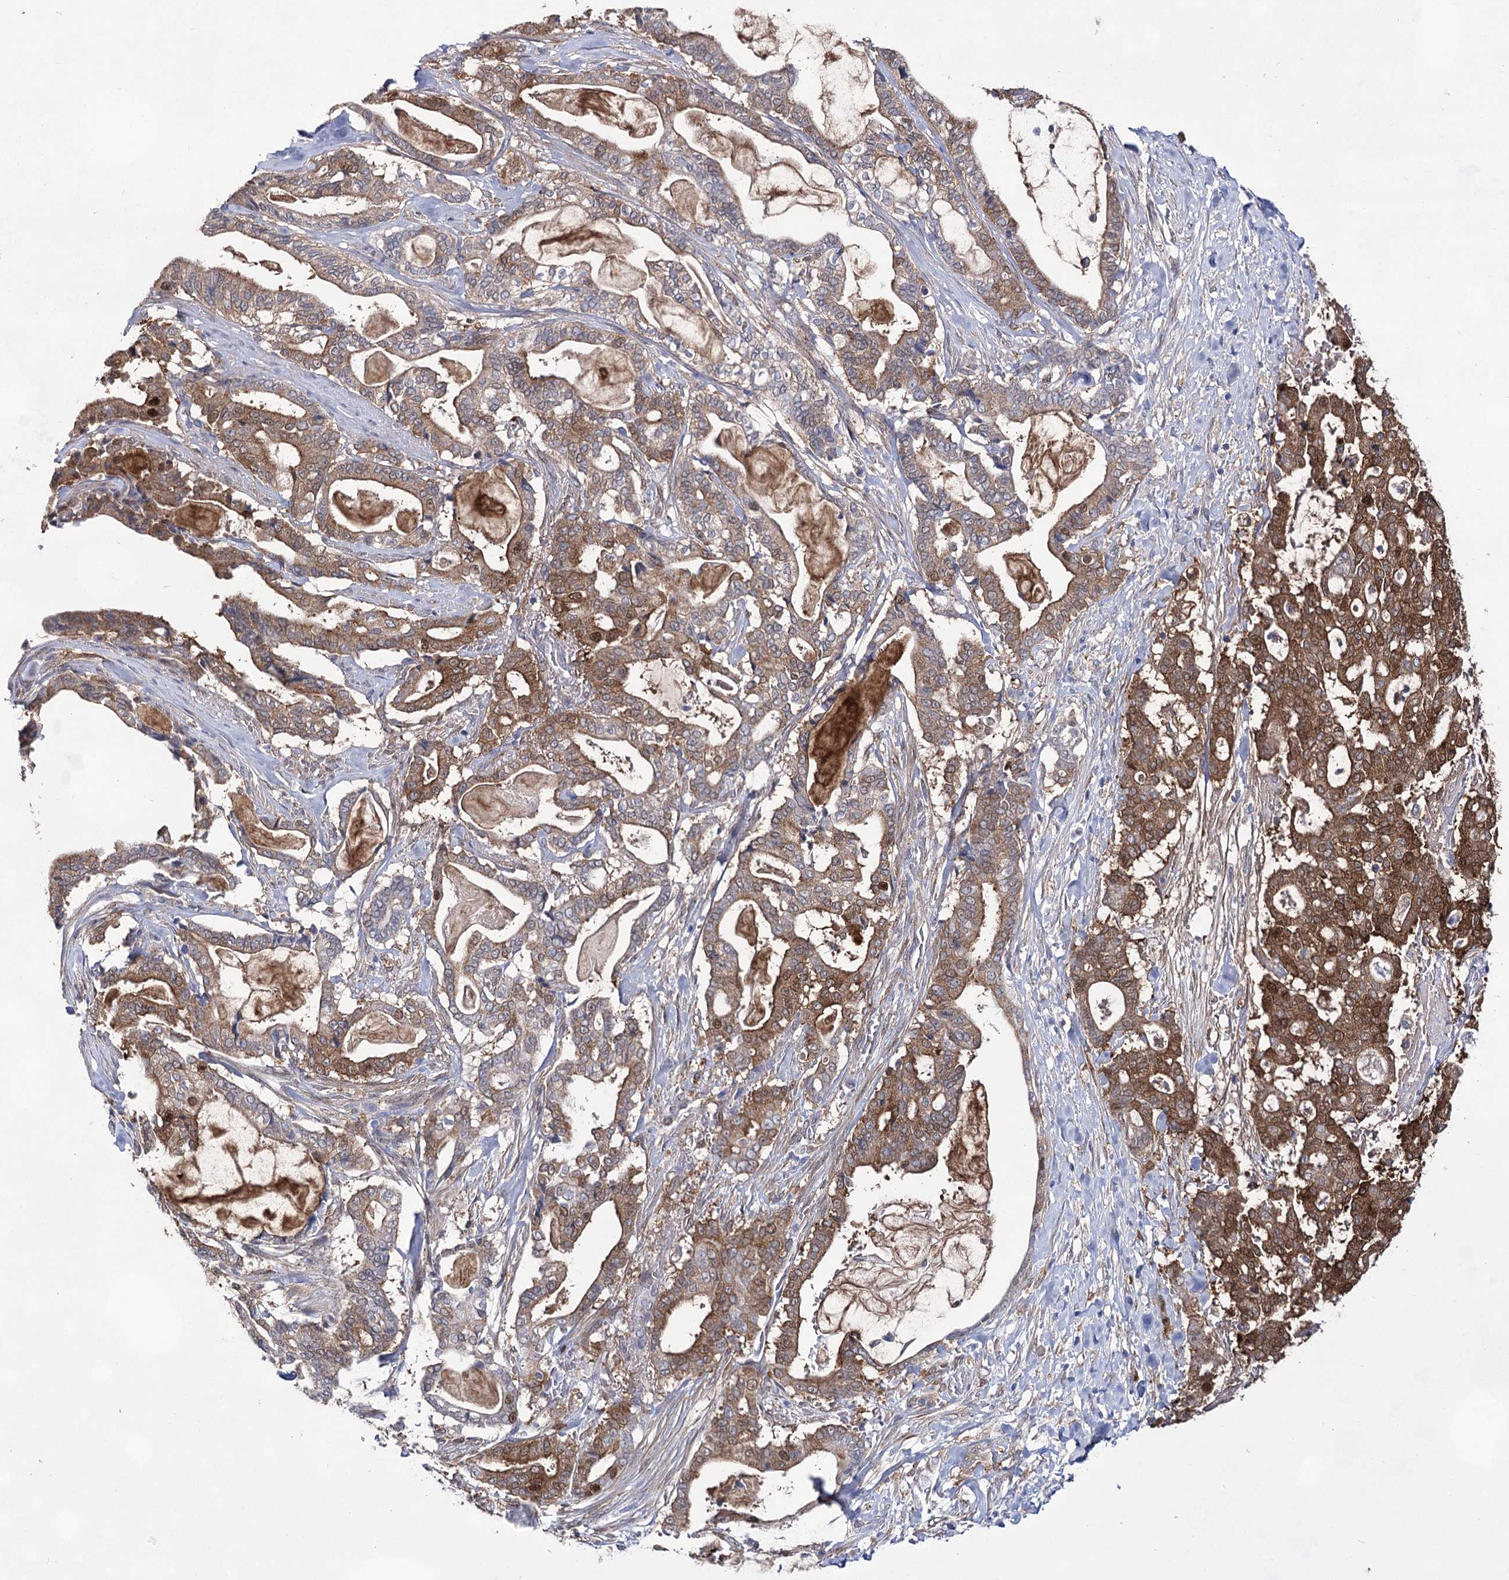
{"staining": {"intensity": "moderate", "quantity": ">75%", "location": "cytoplasmic/membranous,nuclear"}, "tissue": "pancreatic cancer", "cell_type": "Tumor cells", "image_type": "cancer", "snomed": [{"axis": "morphology", "description": "Adenocarcinoma, NOS"}, {"axis": "topography", "description": "Pancreas"}], "caption": "Moderate cytoplasmic/membranous and nuclear protein staining is identified in about >75% of tumor cells in adenocarcinoma (pancreatic).", "gene": "UGDH", "patient": {"sex": "male", "age": 63}}